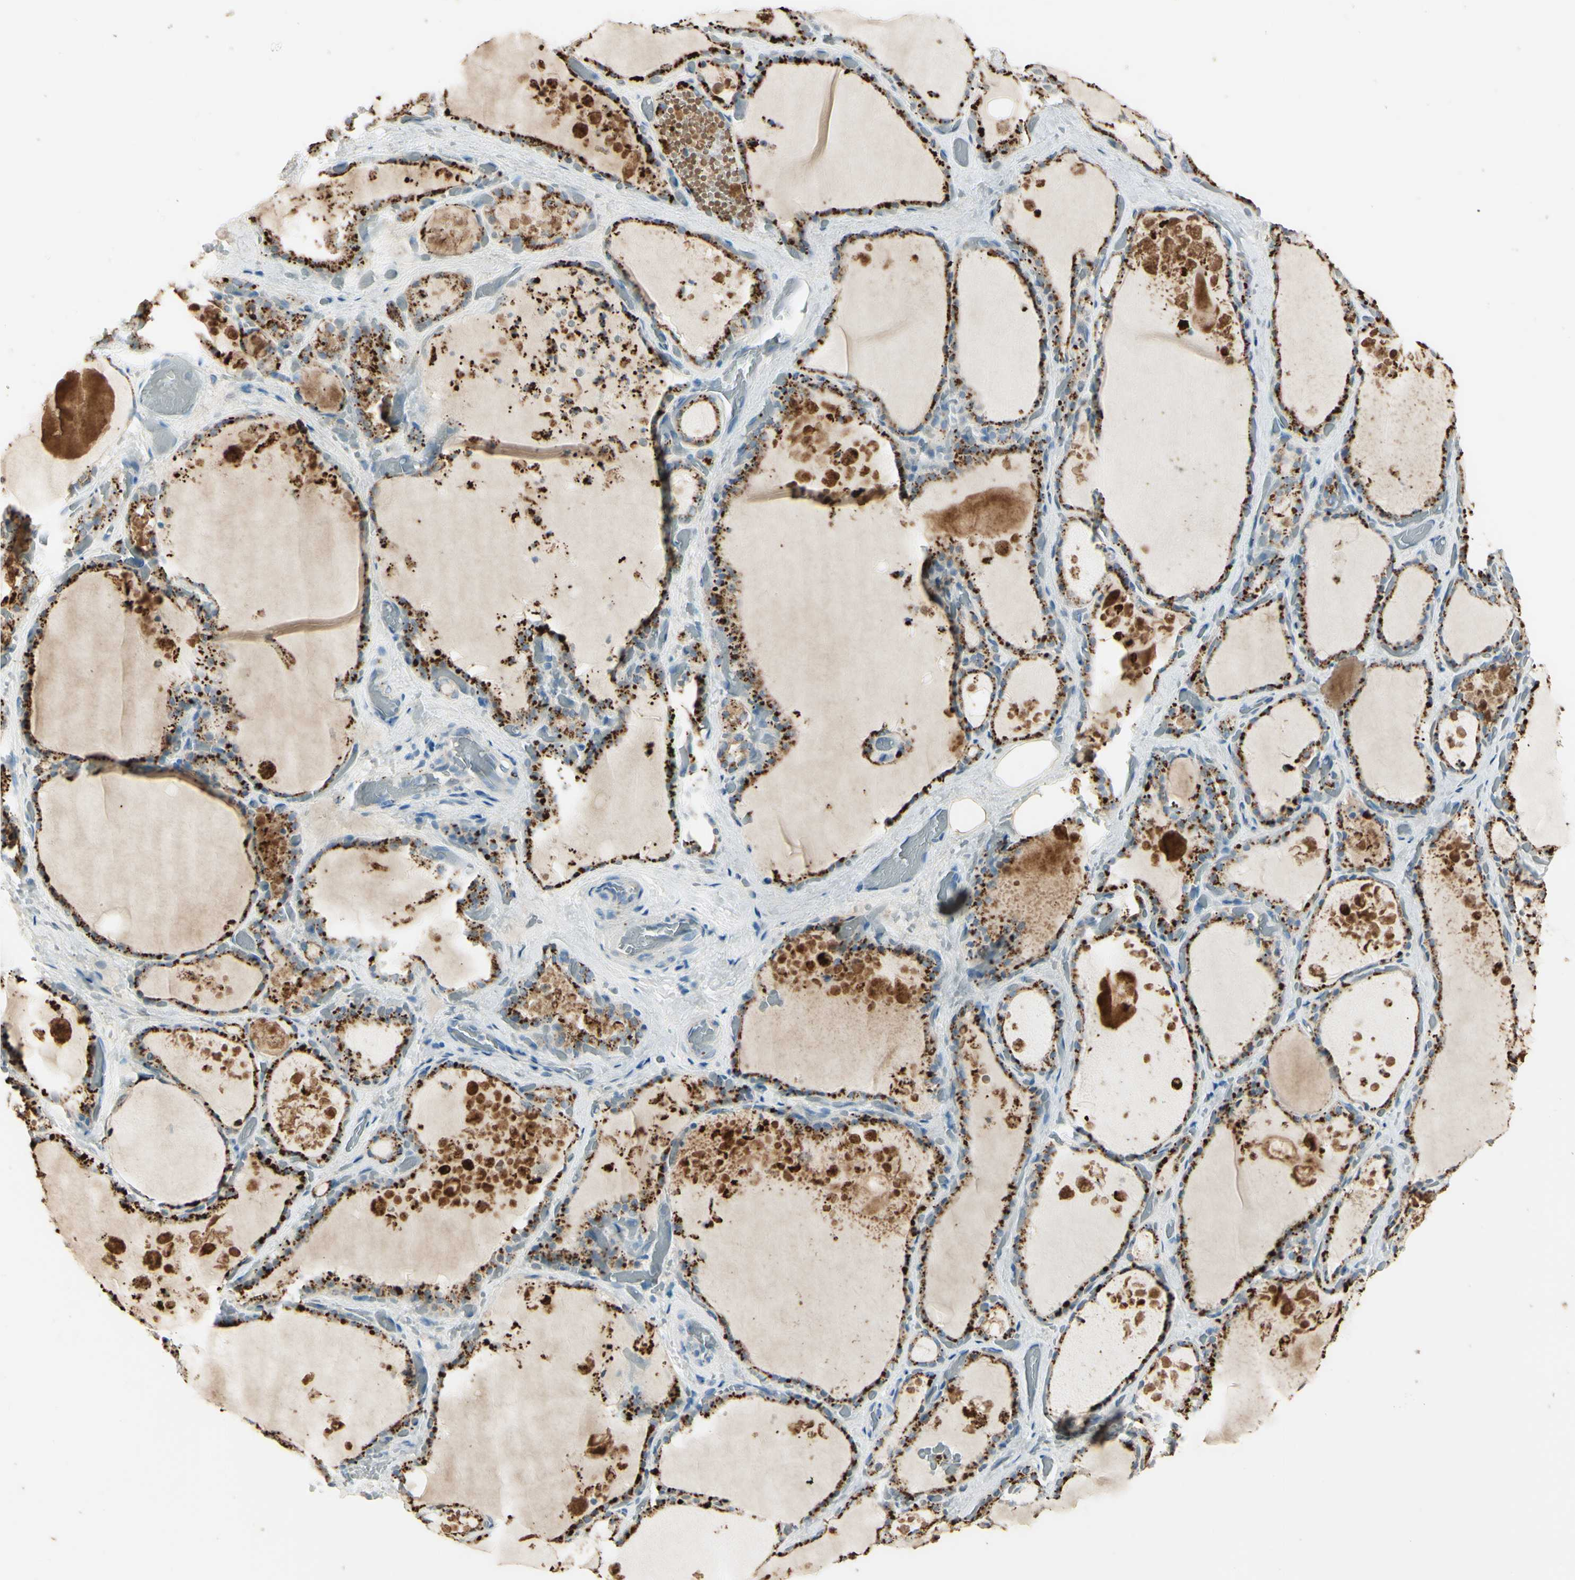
{"staining": {"intensity": "strong", "quantity": ">75%", "location": "cytoplasmic/membranous"}, "tissue": "thyroid gland", "cell_type": "Glandular cells", "image_type": "normal", "snomed": [{"axis": "morphology", "description": "Normal tissue, NOS"}, {"axis": "topography", "description": "Thyroid gland"}], "caption": "IHC (DAB (3,3'-diaminobenzidine)) staining of unremarkable human thyroid gland exhibits strong cytoplasmic/membranous protein staining in approximately >75% of glandular cells. The protein of interest is shown in brown color, while the nuclei are stained blue.", "gene": "ANGPTL1", "patient": {"sex": "male", "age": 61}}